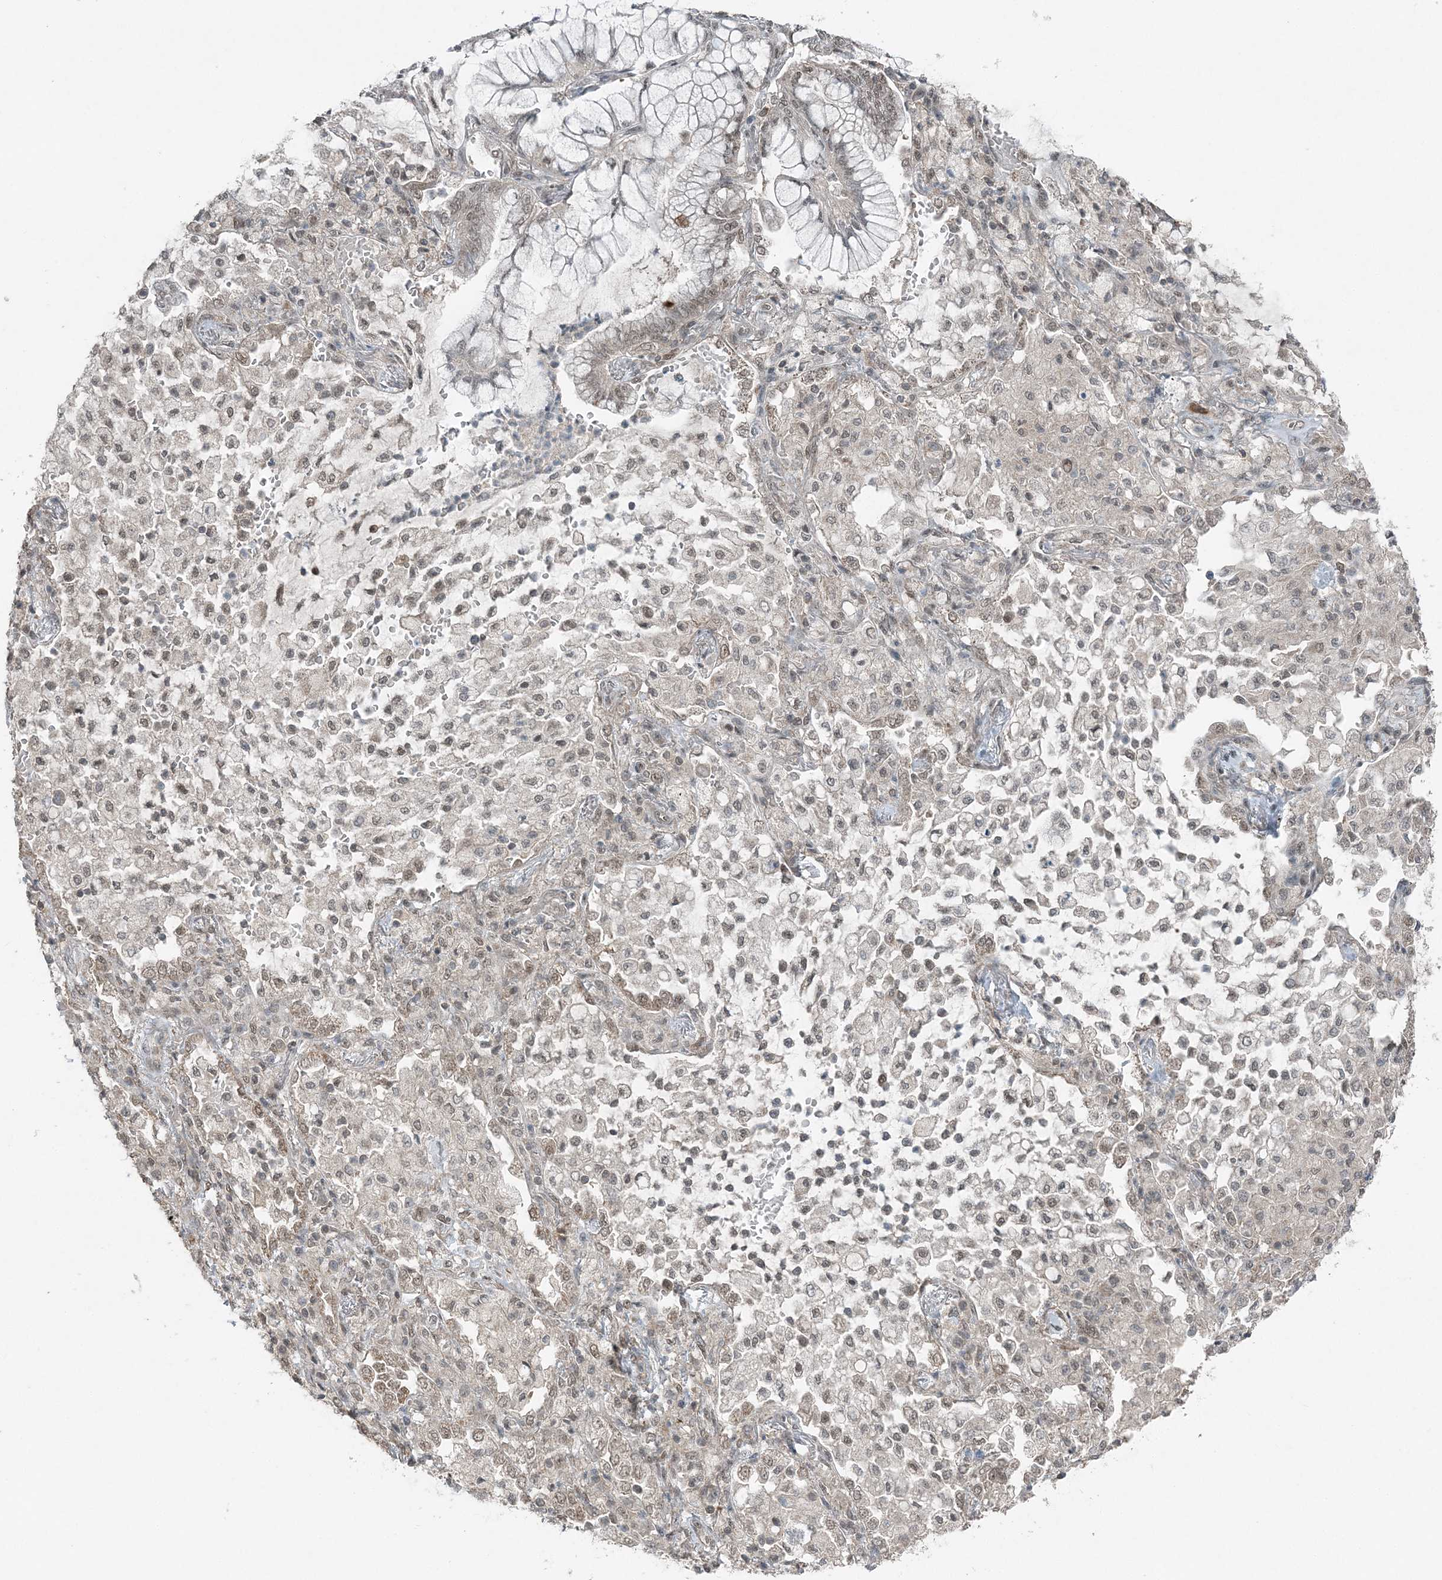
{"staining": {"intensity": "weak", "quantity": ">75%", "location": "nuclear"}, "tissue": "lung cancer", "cell_type": "Tumor cells", "image_type": "cancer", "snomed": [{"axis": "morphology", "description": "Adenocarcinoma, NOS"}, {"axis": "topography", "description": "Lung"}], "caption": "Lung cancer stained with DAB immunohistochemistry (IHC) displays low levels of weak nuclear positivity in about >75% of tumor cells. (Stains: DAB (3,3'-diaminobenzidine) in brown, nuclei in blue, Microscopy: brightfield microscopy at high magnification).", "gene": "COPS7B", "patient": {"sex": "female", "age": 70}}